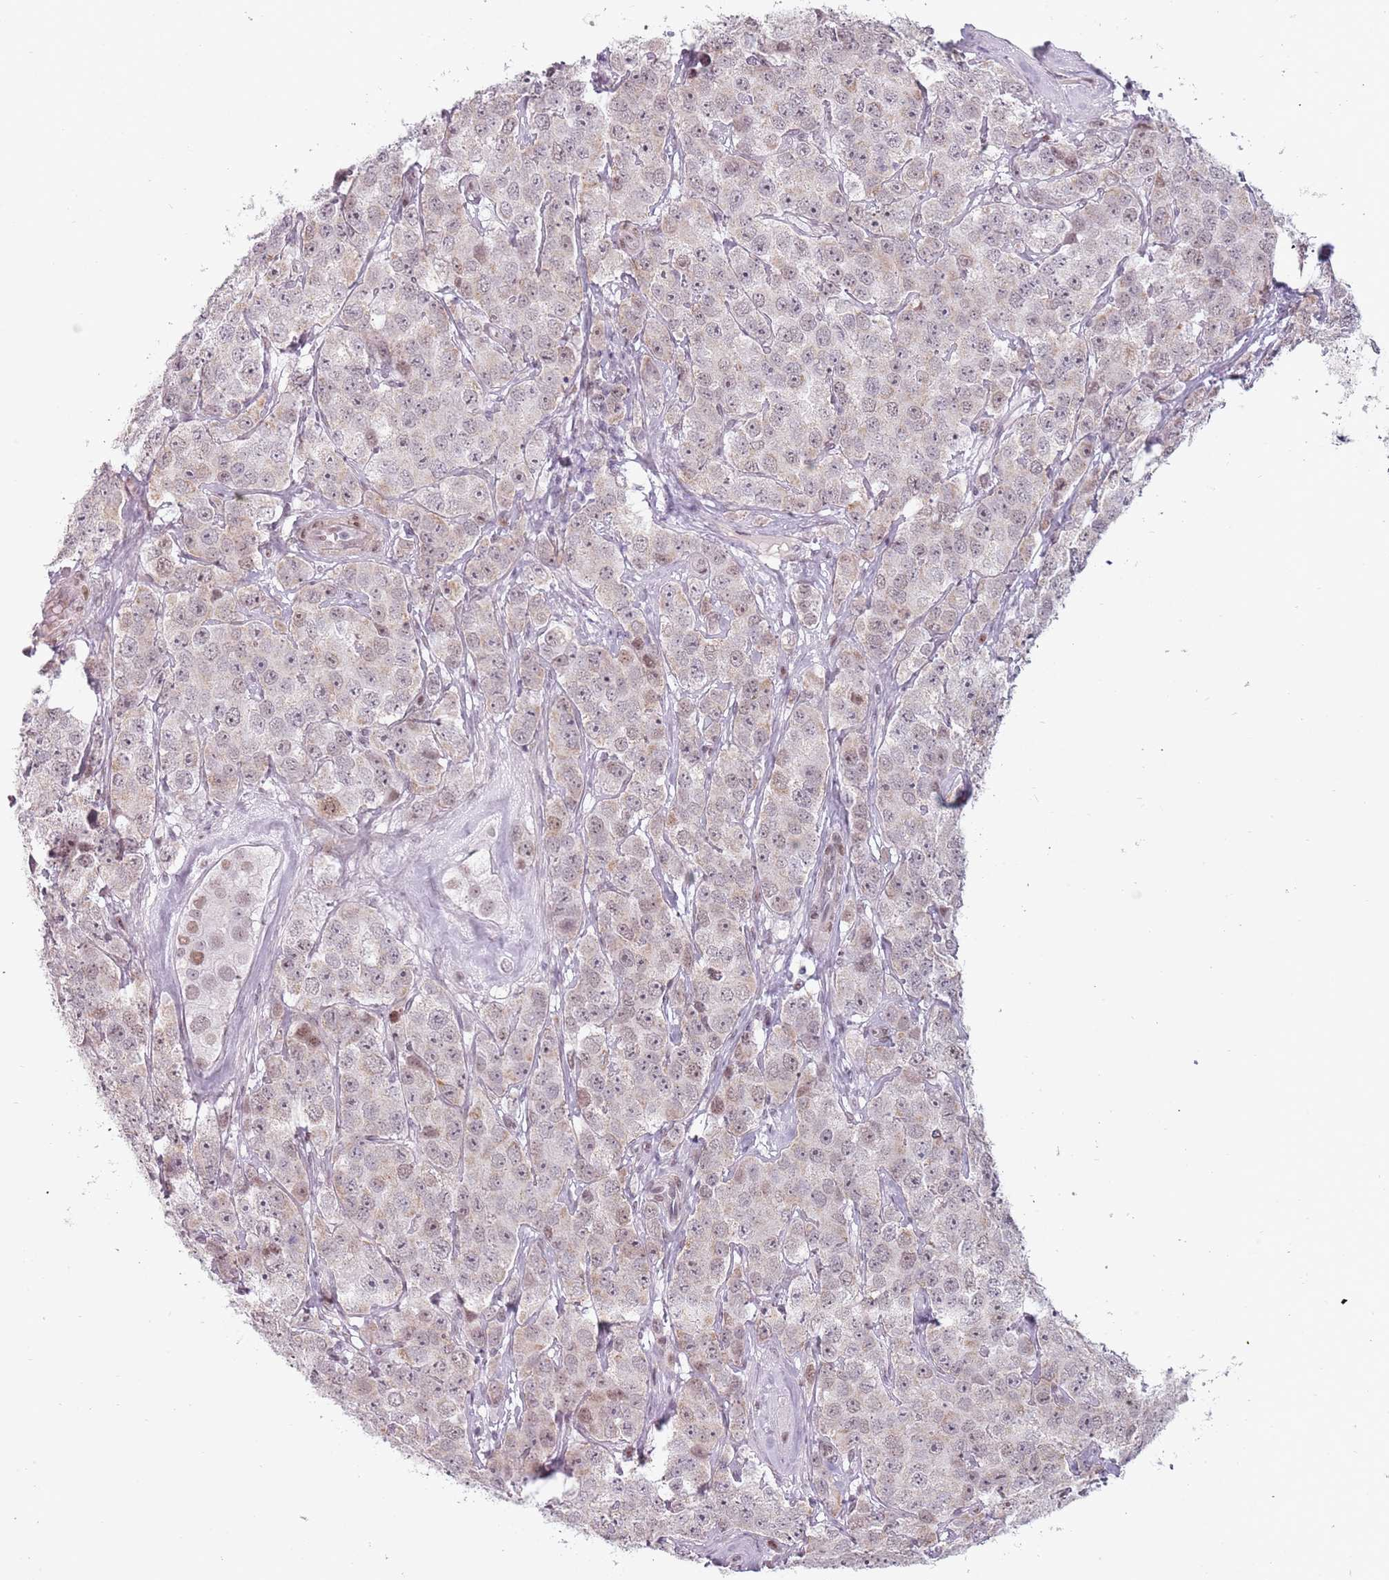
{"staining": {"intensity": "weak", "quantity": "25%-75%", "location": "nuclear"}, "tissue": "testis cancer", "cell_type": "Tumor cells", "image_type": "cancer", "snomed": [{"axis": "morphology", "description": "Seminoma, NOS"}, {"axis": "topography", "description": "Testis"}], "caption": "This is a histology image of immunohistochemistry staining of testis seminoma, which shows weak positivity in the nuclear of tumor cells.", "gene": "REXO4", "patient": {"sex": "male", "age": 28}}